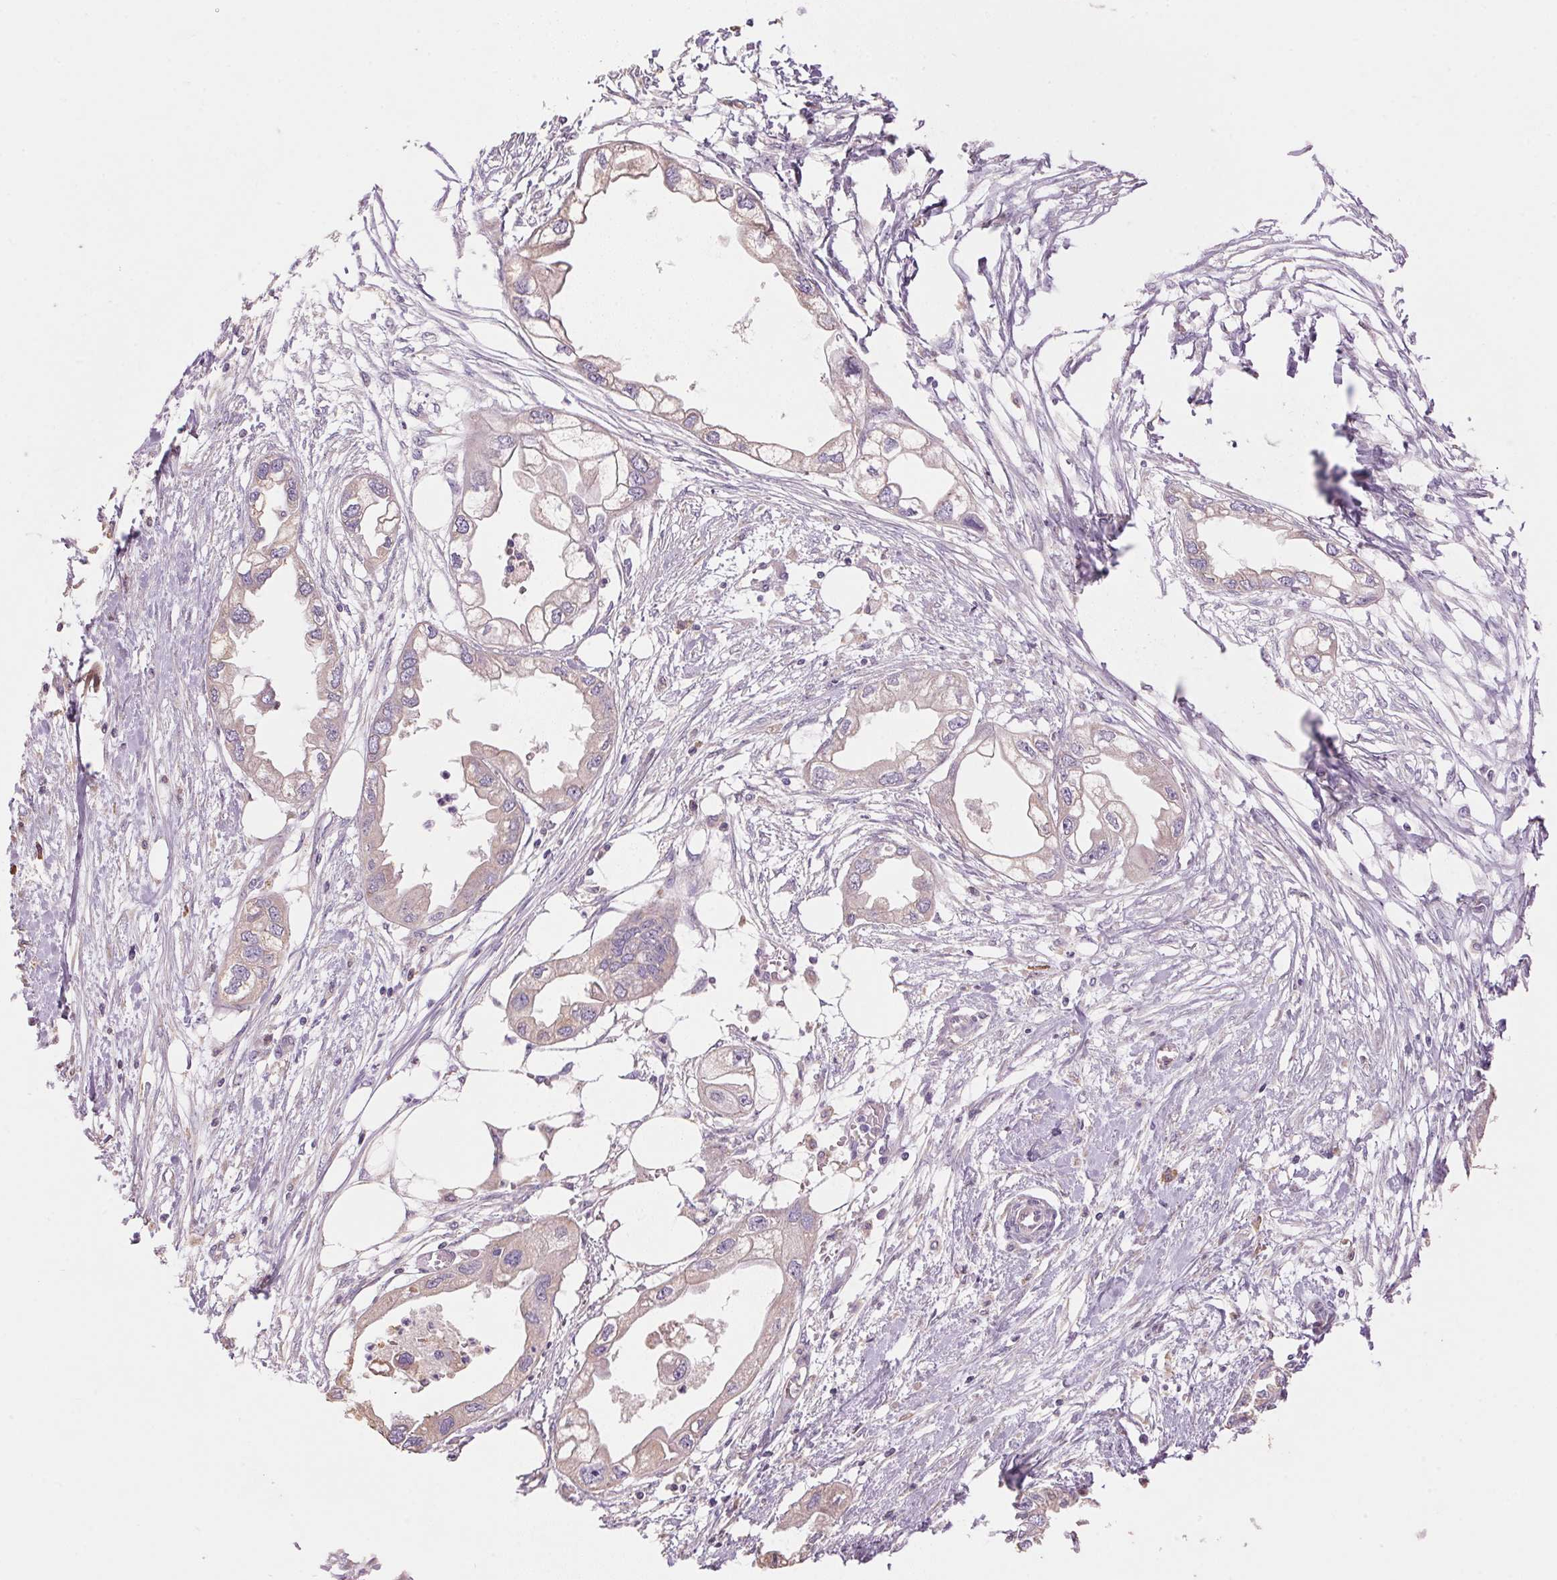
{"staining": {"intensity": "weak", "quantity": "<25%", "location": "cytoplasmic/membranous"}, "tissue": "endometrial cancer", "cell_type": "Tumor cells", "image_type": "cancer", "snomed": [{"axis": "morphology", "description": "Adenocarcinoma, NOS"}, {"axis": "morphology", "description": "Adenocarcinoma, metastatic, NOS"}, {"axis": "topography", "description": "Adipose tissue"}, {"axis": "topography", "description": "Endometrium"}], "caption": "Protein analysis of endometrial cancer shows no significant staining in tumor cells. The staining is performed using DAB (3,3'-diaminobenzidine) brown chromogen with nuclei counter-stained in using hematoxylin.", "gene": "LYZL6", "patient": {"sex": "female", "age": 67}}